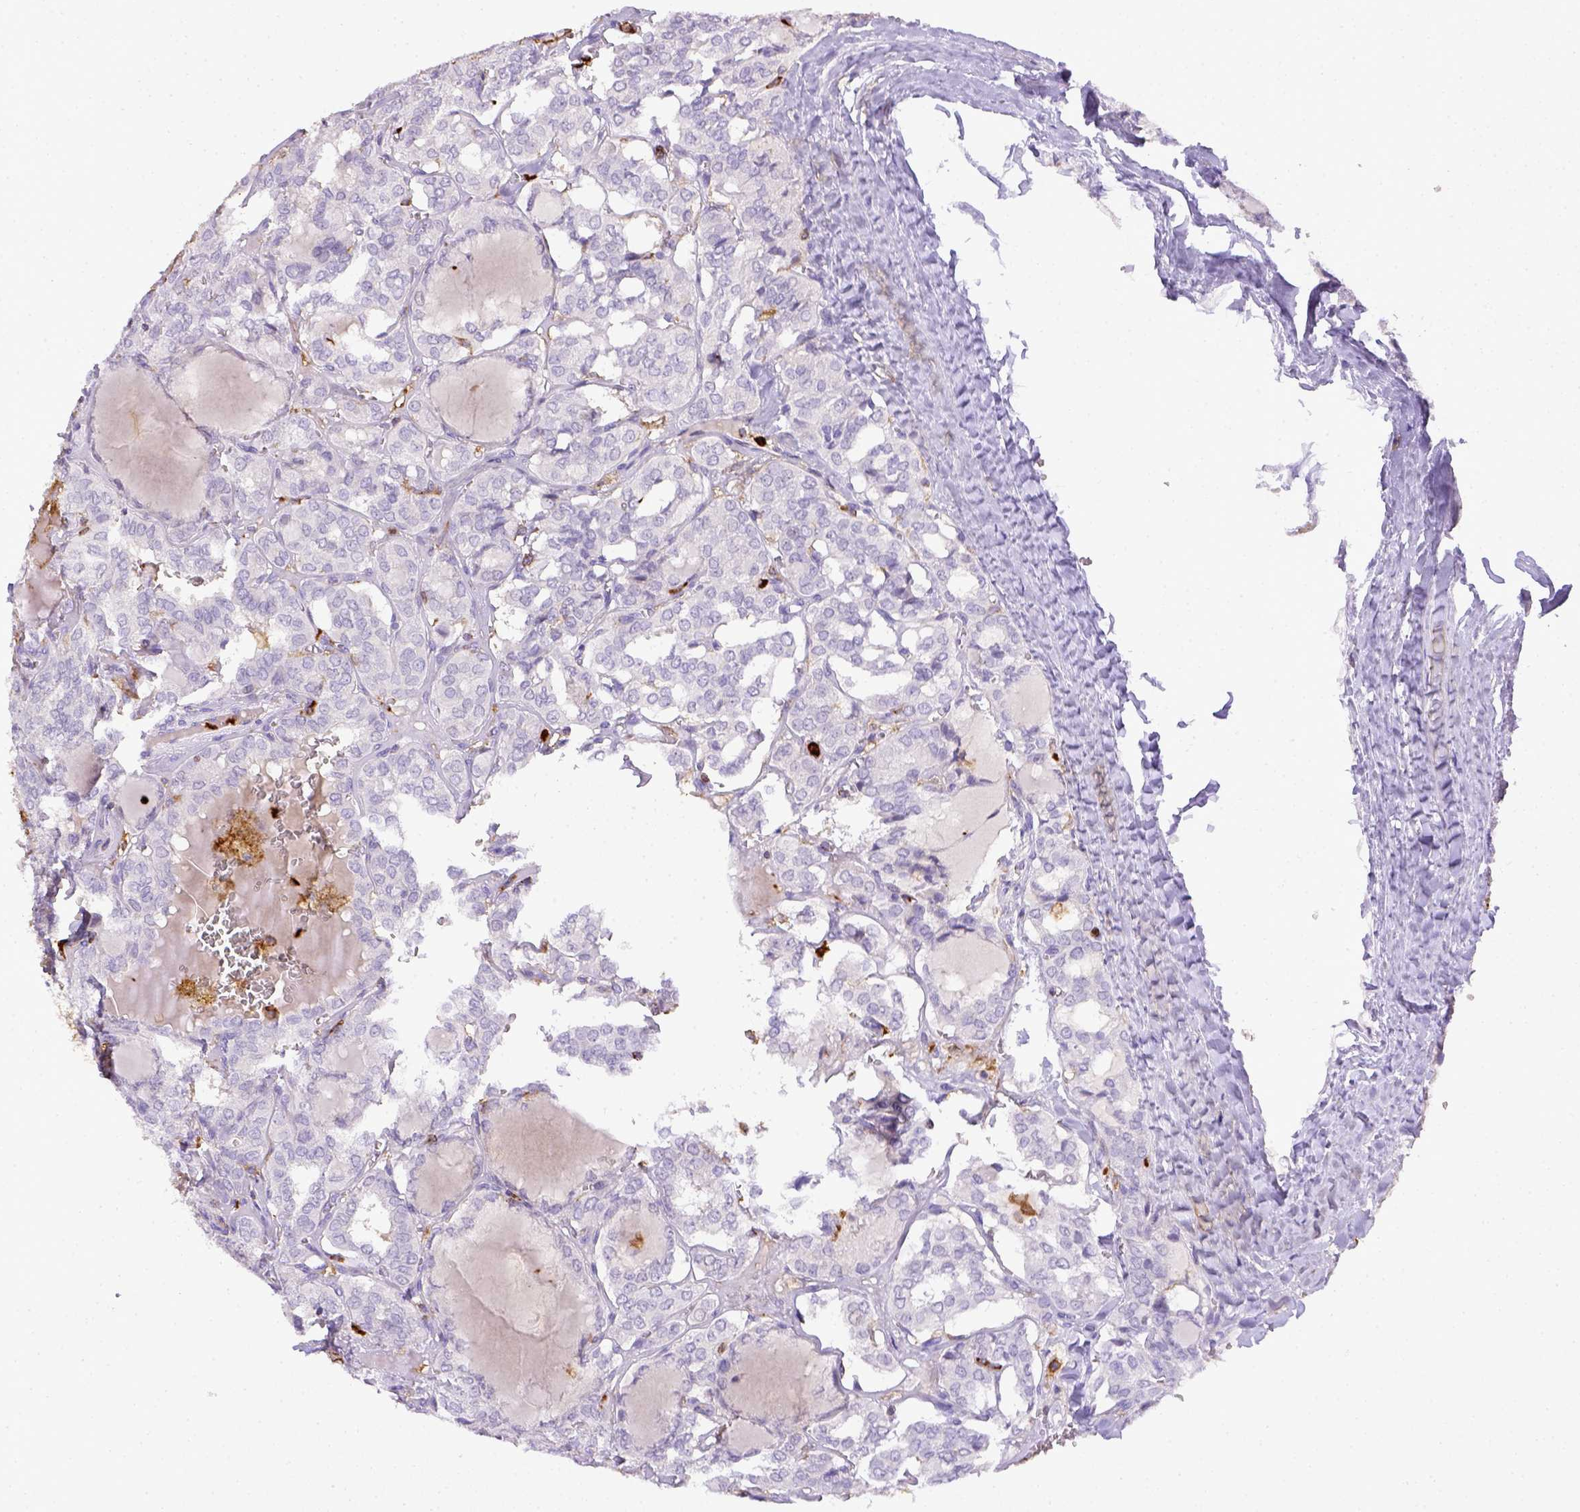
{"staining": {"intensity": "negative", "quantity": "none", "location": "none"}, "tissue": "thyroid cancer", "cell_type": "Tumor cells", "image_type": "cancer", "snomed": [{"axis": "morphology", "description": "Papillary adenocarcinoma, NOS"}, {"axis": "topography", "description": "Thyroid gland"}], "caption": "A micrograph of papillary adenocarcinoma (thyroid) stained for a protein reveals no brown staining in tumor cells.", "gene": "ITGAM", "patient": {"sex": "female", "age": 41}}